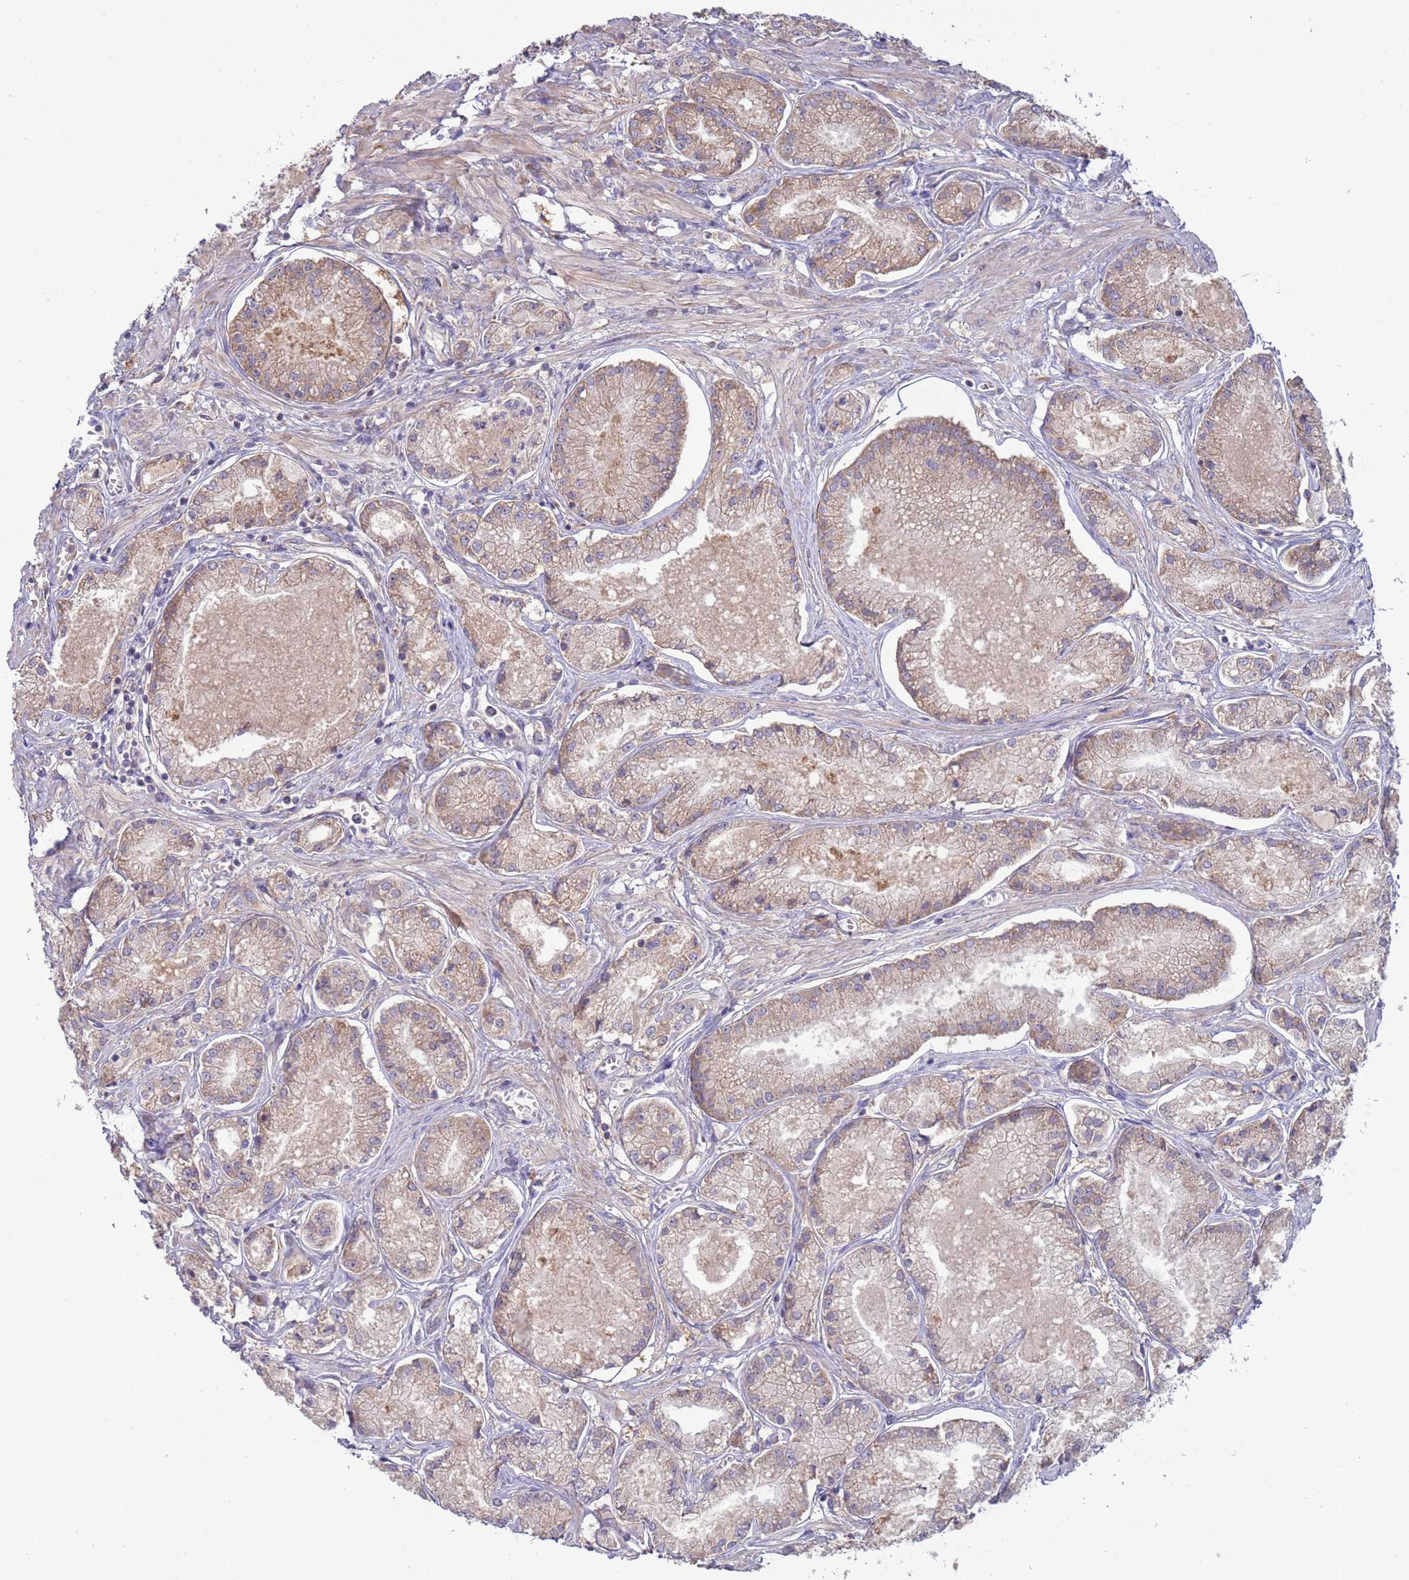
{"staining": {"intensity": "moderate", "quantity": "25%-75%", "location": "cytoplasmic/membranous"}, "tissue": "prostate cancer", "cell_type": "Tumor cells", "image_type": "cancer", "snomed": [{"axis": "morphology", "description": "Adenocarcinoma, NOS"}, {"axis": "topography", "description": "Prostate and seminal vesicle, NOS"}], "caption": "Moderate cytoplasmic/membranous positivity for a protein is identified in approximately 25%-75% of tumor cells of adenocarcinoma (prostate) using immunohistochemistry.", "gene": "UQCRQ", "patient": {"sex": "male", "age": 76}}